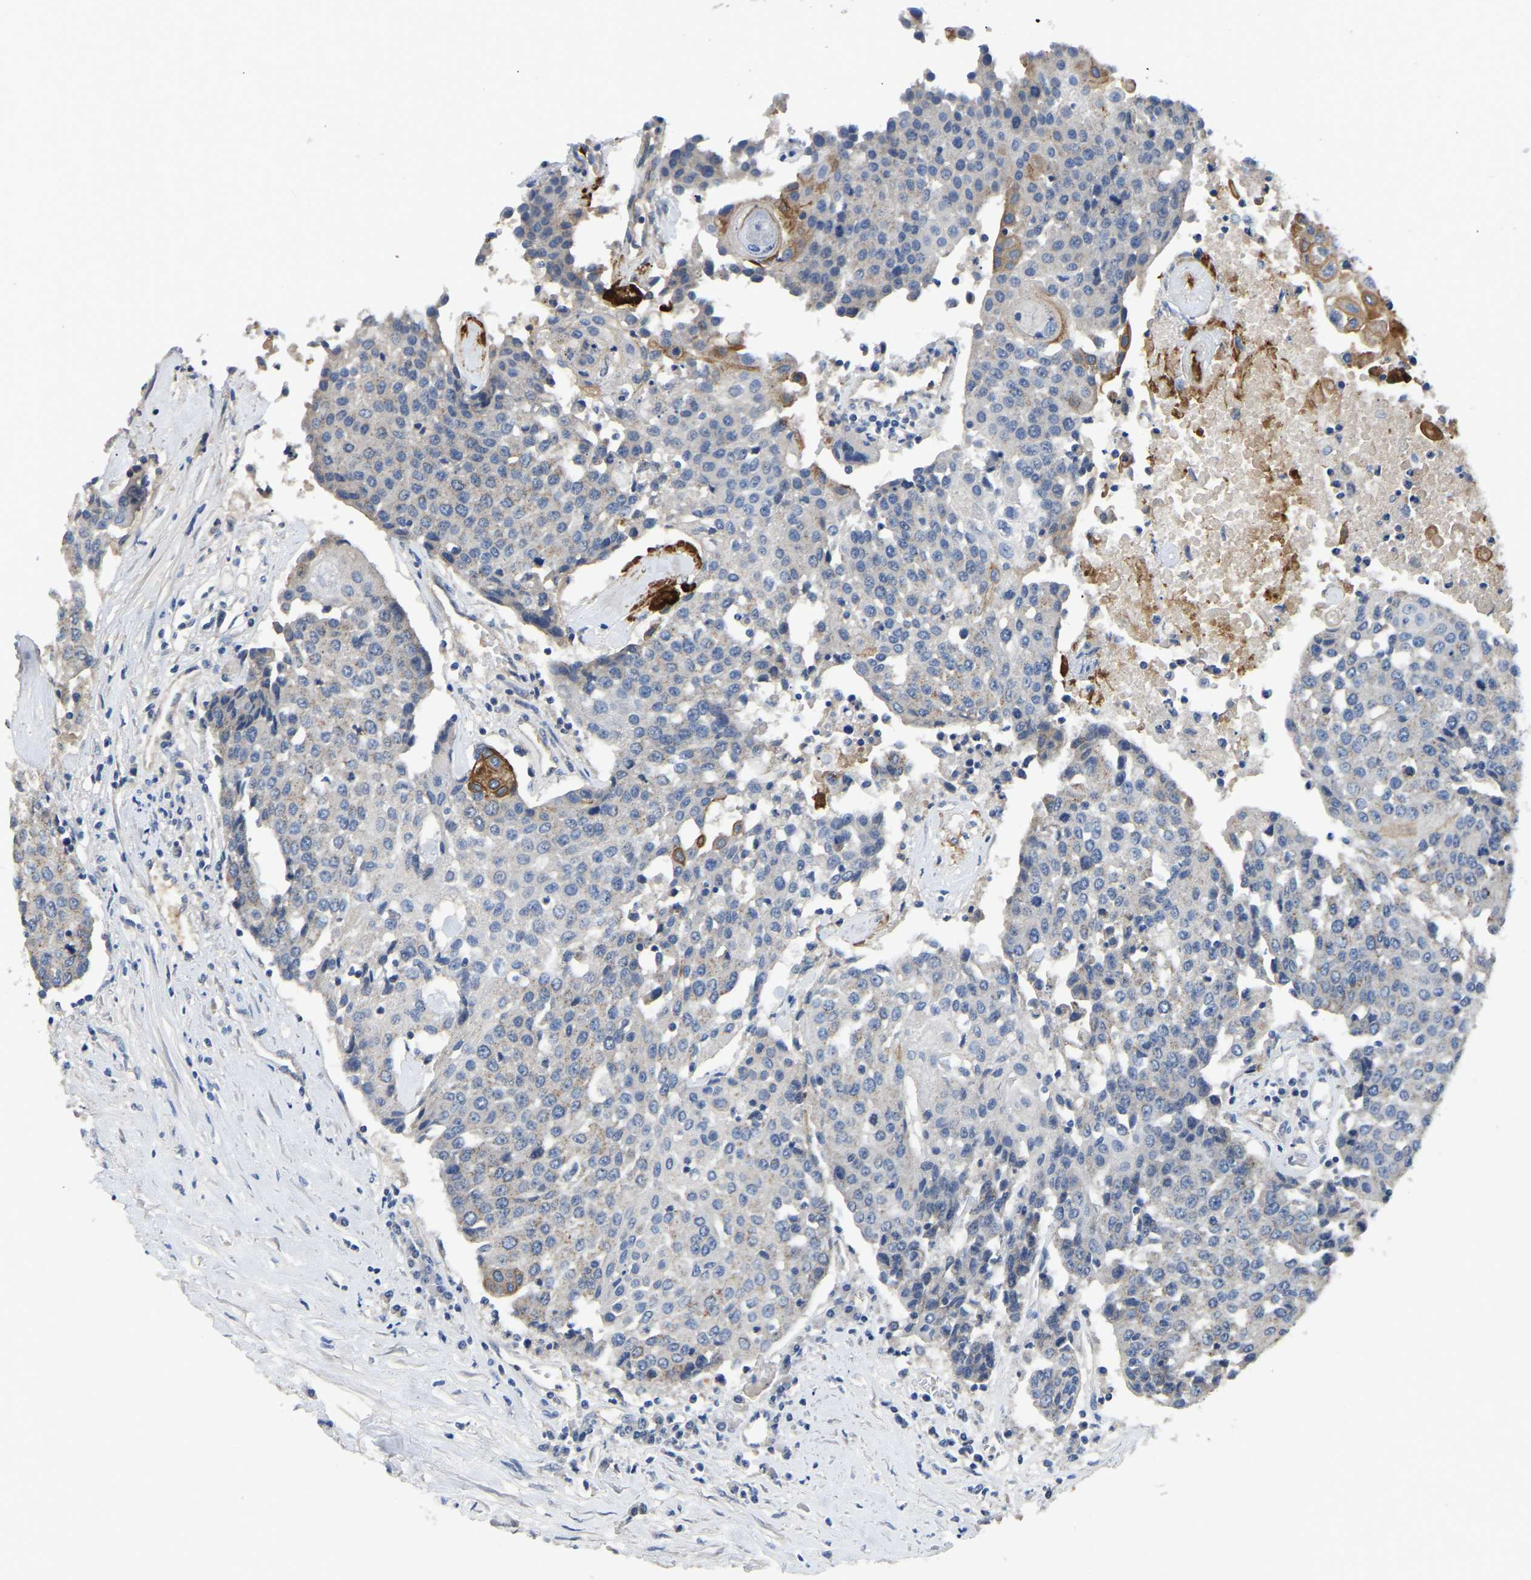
{"staining": {"intensity": "negative", "quantity": "none", "location": "none"}, "tissue": "urothelial cancer", "cell_type": "Tumor cells", "image_type": "cancer", "snomed": [{"axis": "morphology", "description": "Urothelial carcinoma, High grade"}, {"axis": "topography", "description": "Urinary bladder"}], "caption": "Immunohistochemistry photomicrograph of neoplastic tissue: urothelial cancer stained with DAB exhibits no significant protein staining in tumor cells. (DAB (3,3'-diaminobenzidine) IHC, high magnification).", "gene": "HIGD2B", "patient": {"sex": "female", "age": 85}}